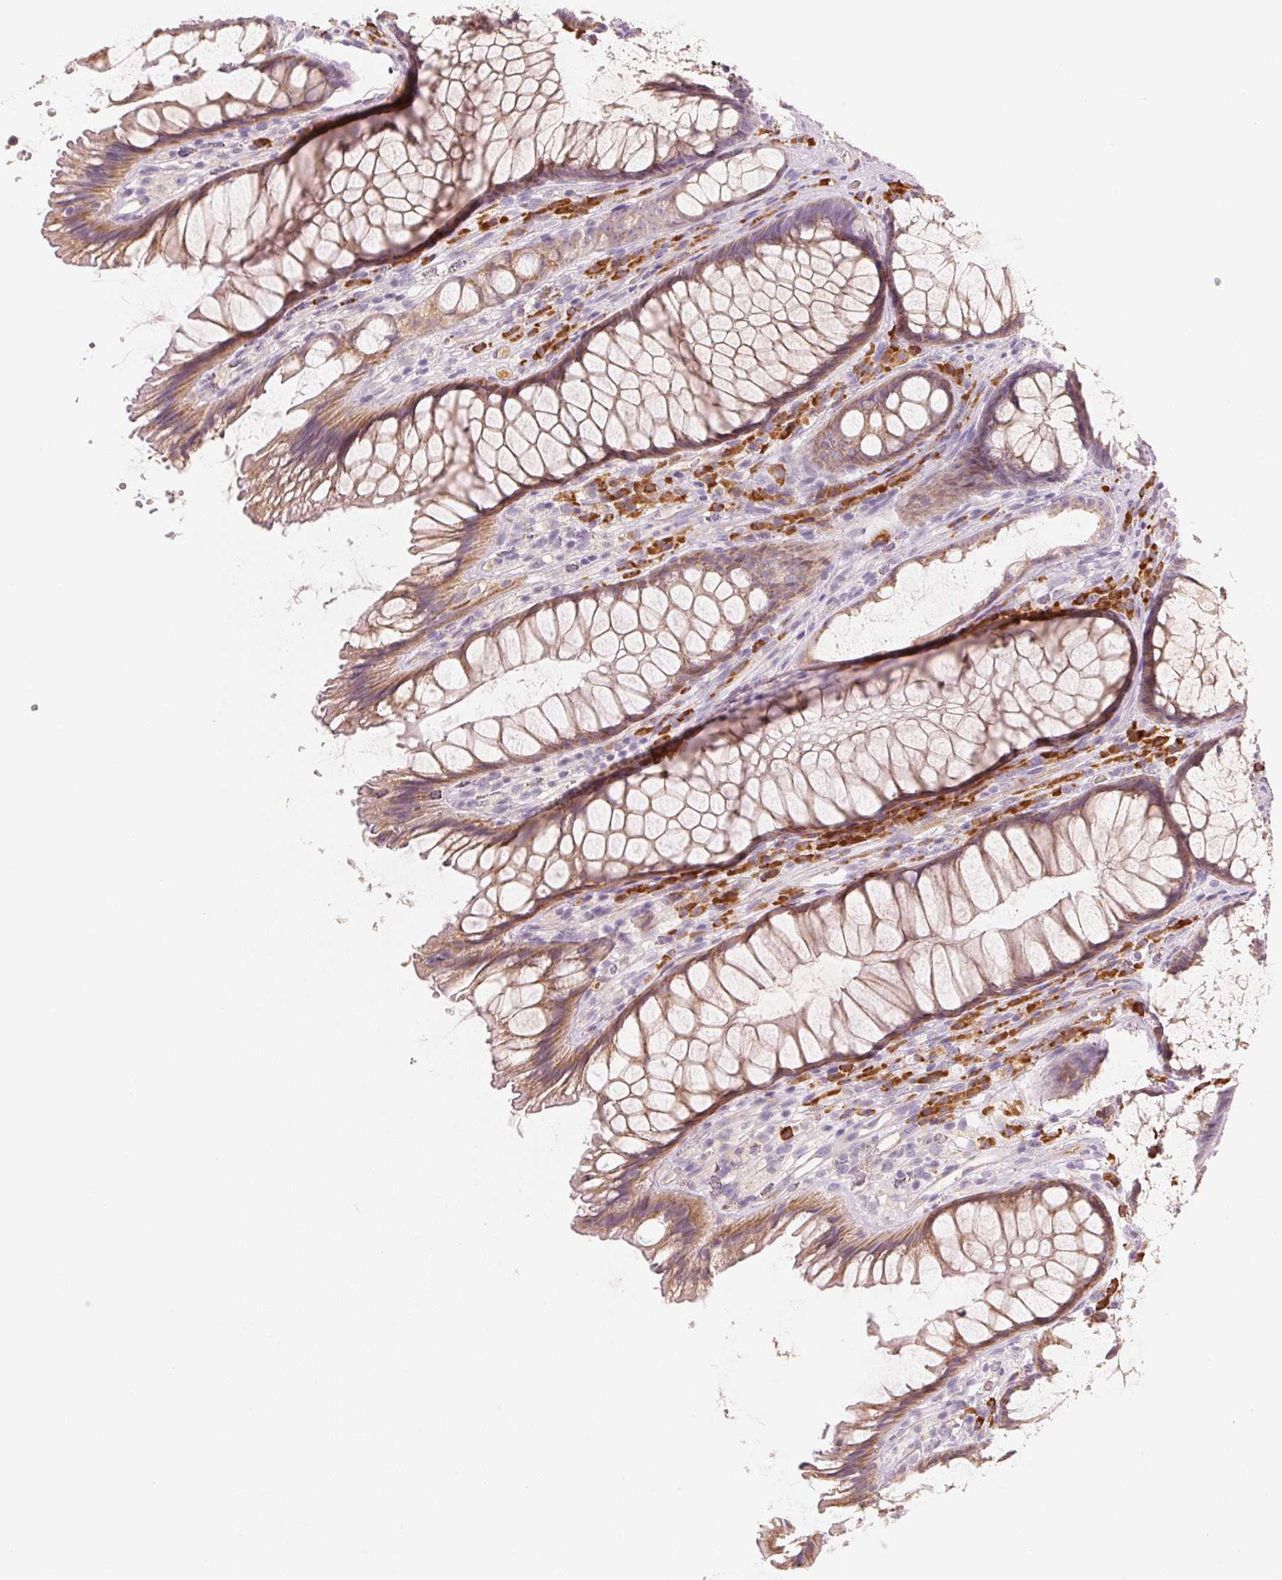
{"staining": {"intensity": "weak", "quantity": ">75%", "location": "cytoplasmic/membranous"}, "tissue": "rectum", "cell_type": "Glandular cells", "image_type": "normal", "snomed": [{"axis": "morphology", "description": "Normal tissue, NOS"}, {"axis": "topography", "description": "Rectum"}], "caption": "IHC staining of unremarkable rectum, which exhibits low levels of weak cytoplasmic/membranous expression in about >75% of glandular cells indicating weak cytoplasmic/membranous protein staining. The staining was performed using DAB (brown) for protein detection and nuclei were counterstained in hematoxylin (blue).", "gene": "RMDN2", "patient": {"sex": "male", "age": 53}}